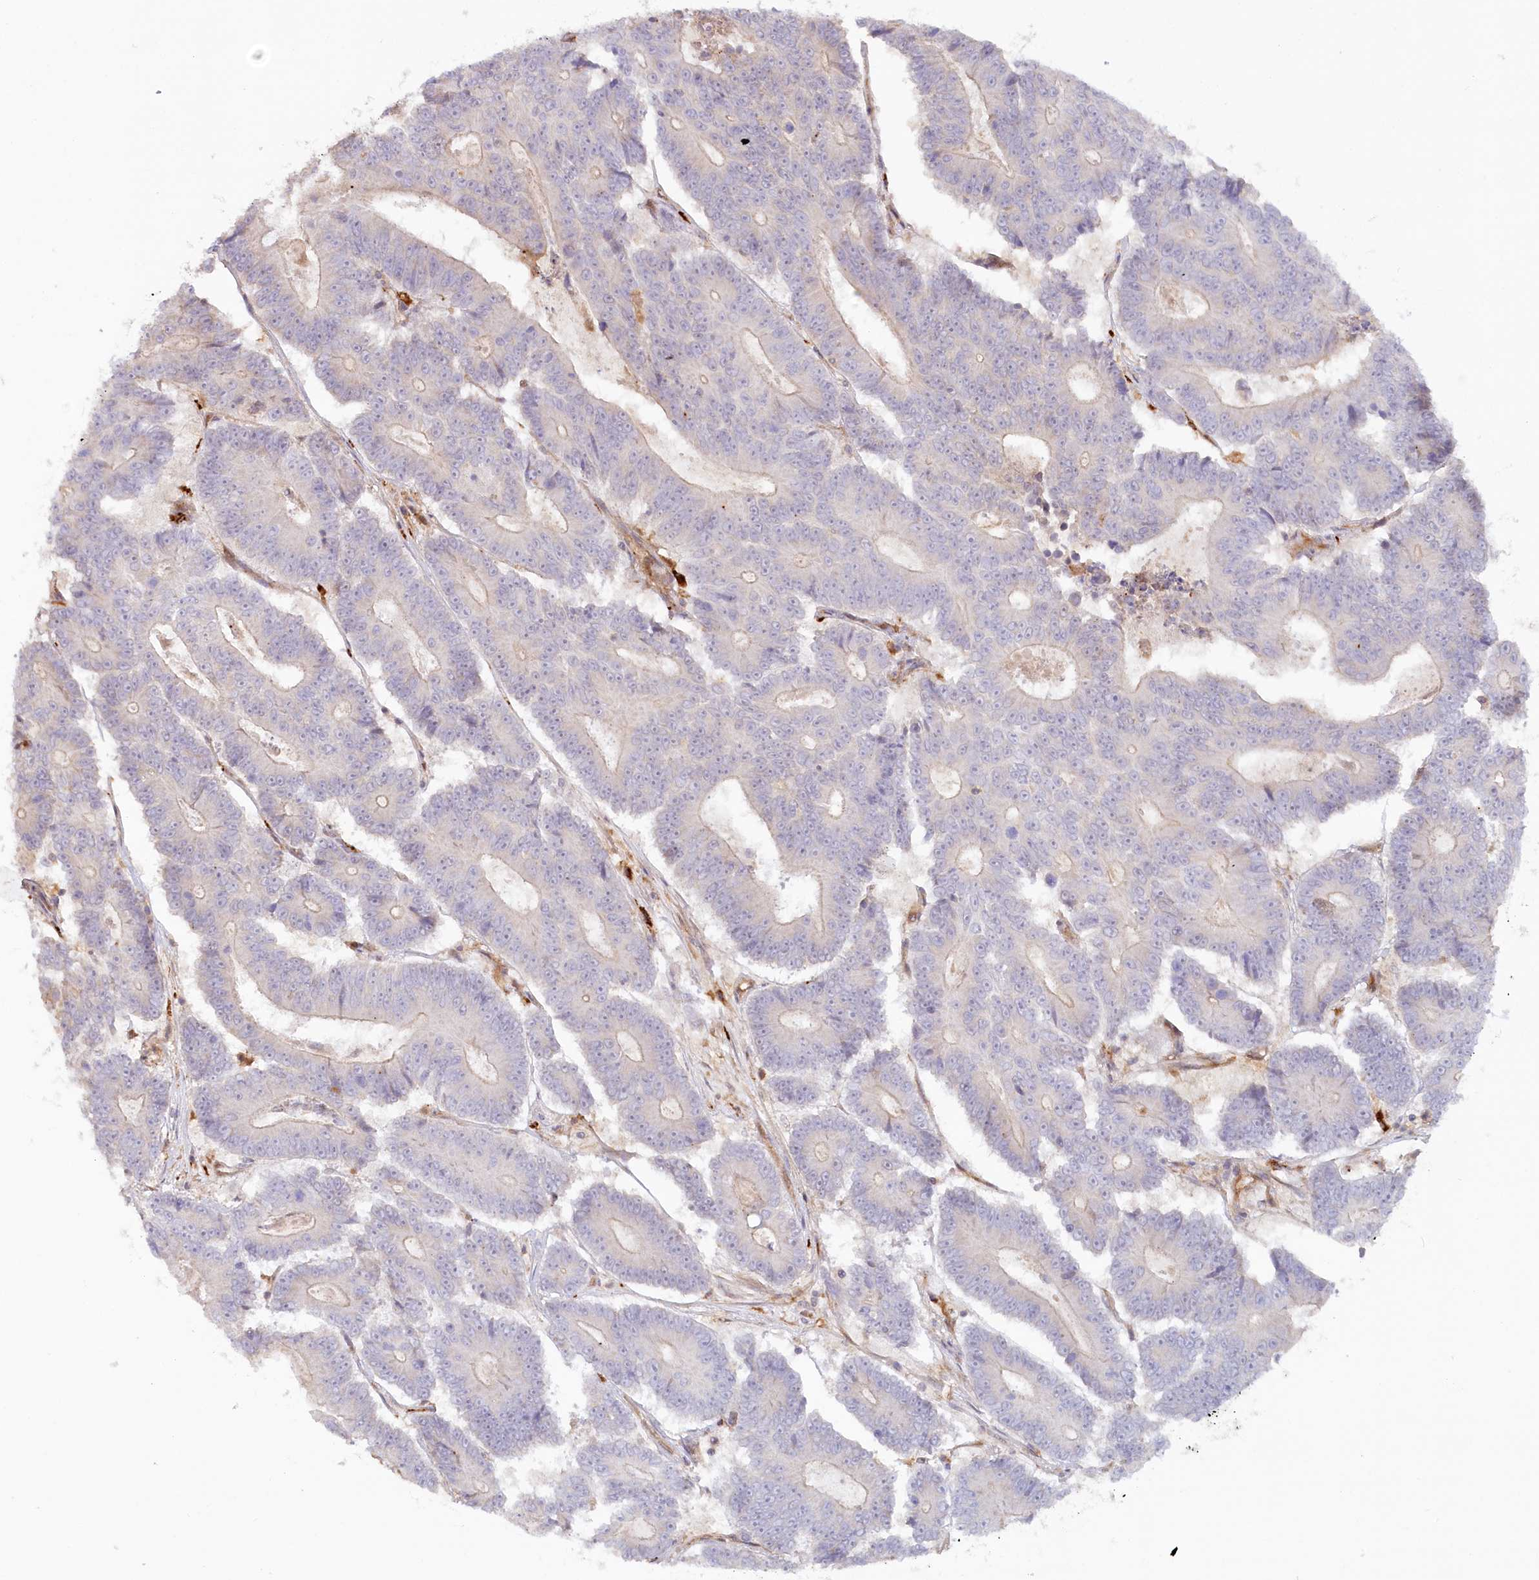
{"staining": {"intensity": "weak", "quantity": "<25%", "location": "cytoplasmic/membranous"}, "tissue": "colorectal cancer", "cell_type": "Tumor cells", "image_type": "cancer", "snomed": [{"axis": "morphology", "description": "Adenocarcinoma, NOS"}, {"axis": "topography", "description": "Colon"}], "caption": "Colorectal adenocarcinoma was stained to show a protein in brown. There is no significant expression in tumor cells.", "gene": "GBE1", "patient": {"sex": "male", "age": 83}}